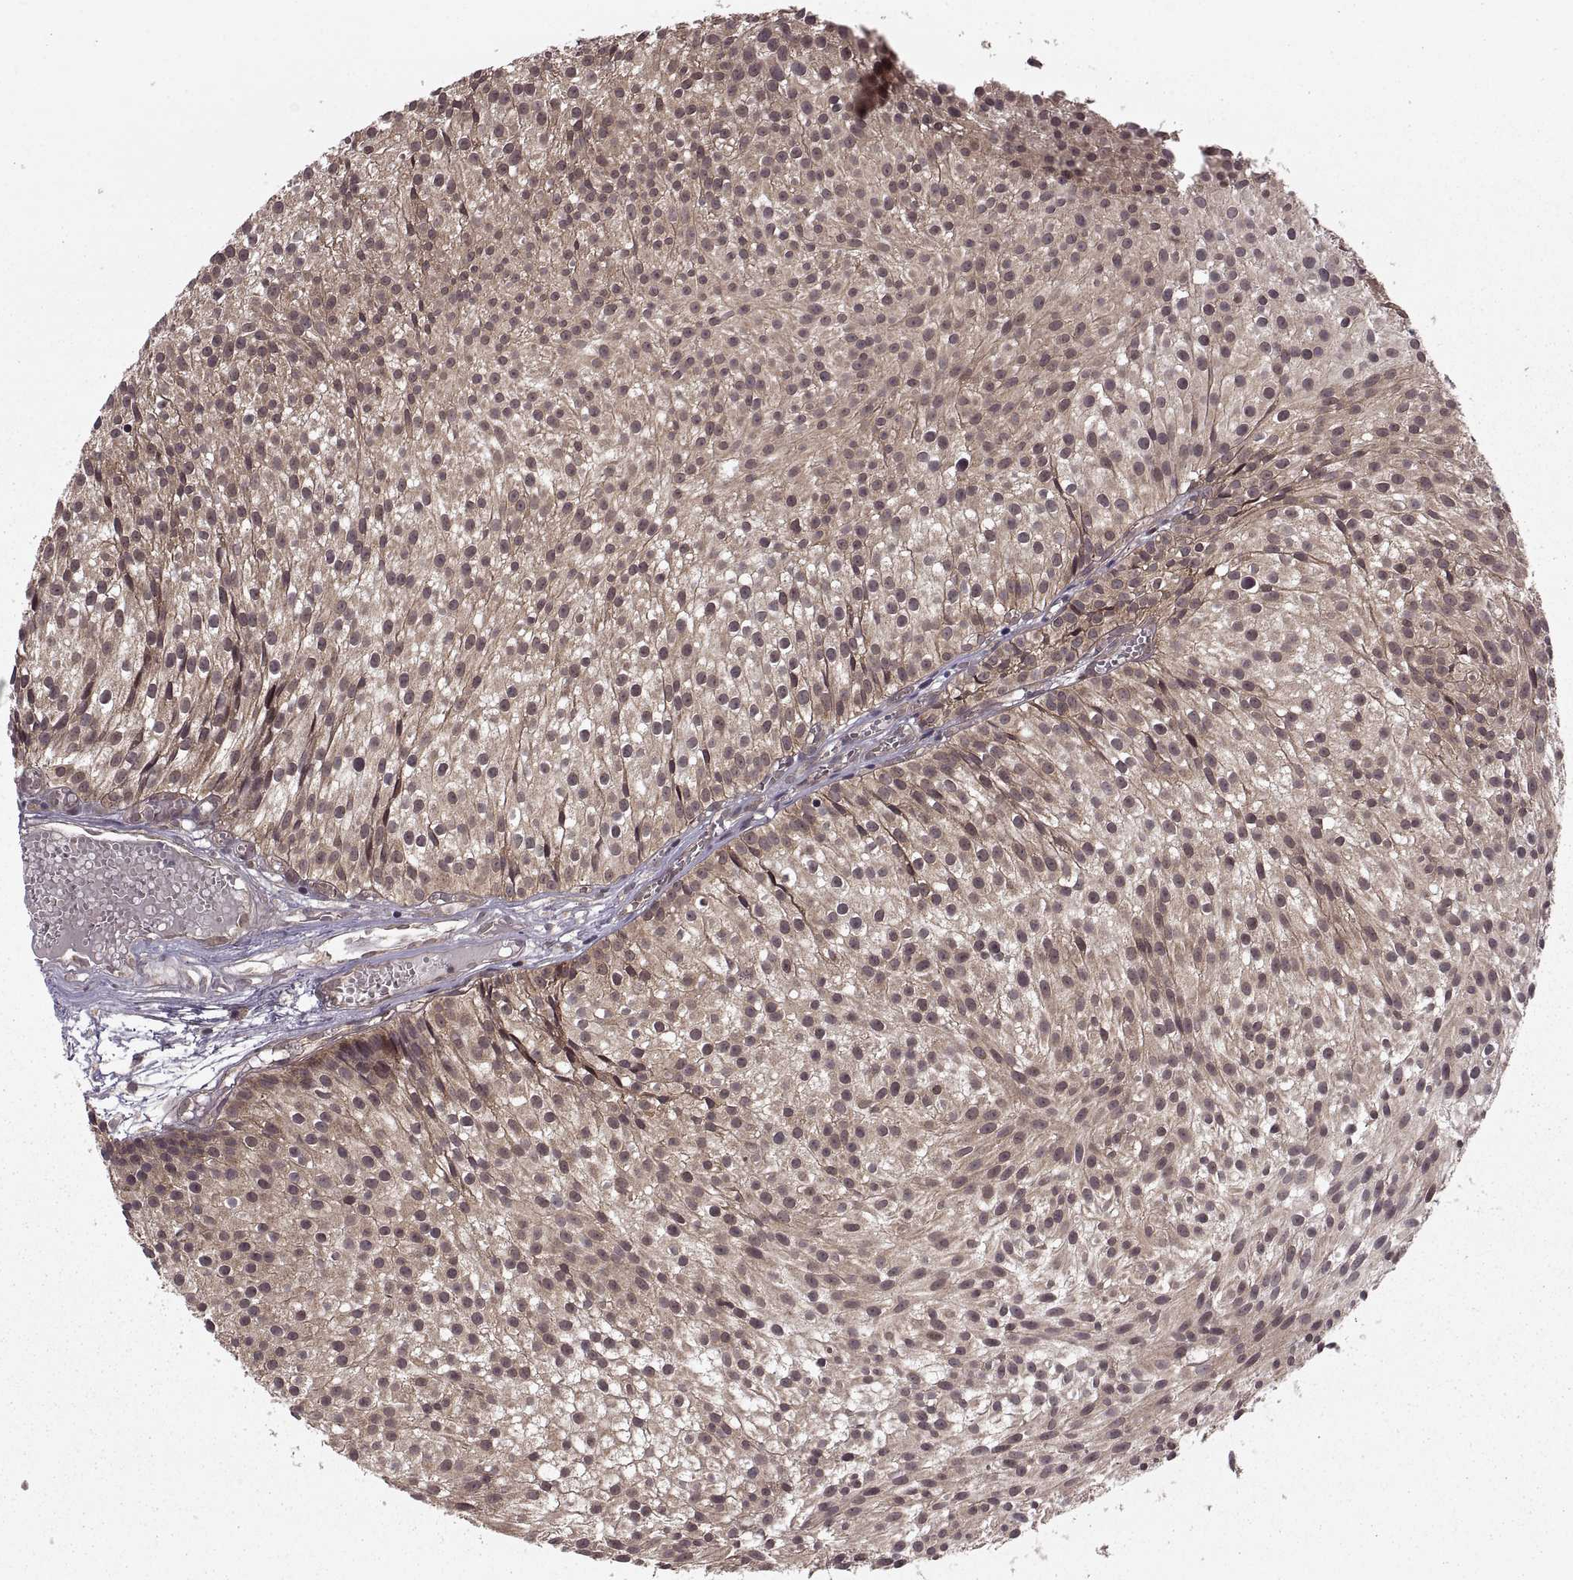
{"staining": {"intensity": "weak", "quantity": ">75%", "location": "cytoplasmic/membranous"}, "tissue": "urothelial cancer", "cell_type": "Tumor cells", "image_type": "cancer", "snomed": [{"axis": "morphology", "description": "Urothelial carcinoma, Low grade"}, {"axis": "topography", "description": "Urinary bladder"}], "caption": "Immunohistochemical staining of urothelial carcinoma (low-grade) displays weak cytoplasmic/membranous protein expression in about >75% of tumor cells. Immunohistochemistry stains the protein in brown and the nuclei are stained blue.", "gene": "DEDD", "patient": {"sex": "male", "age": 63}}